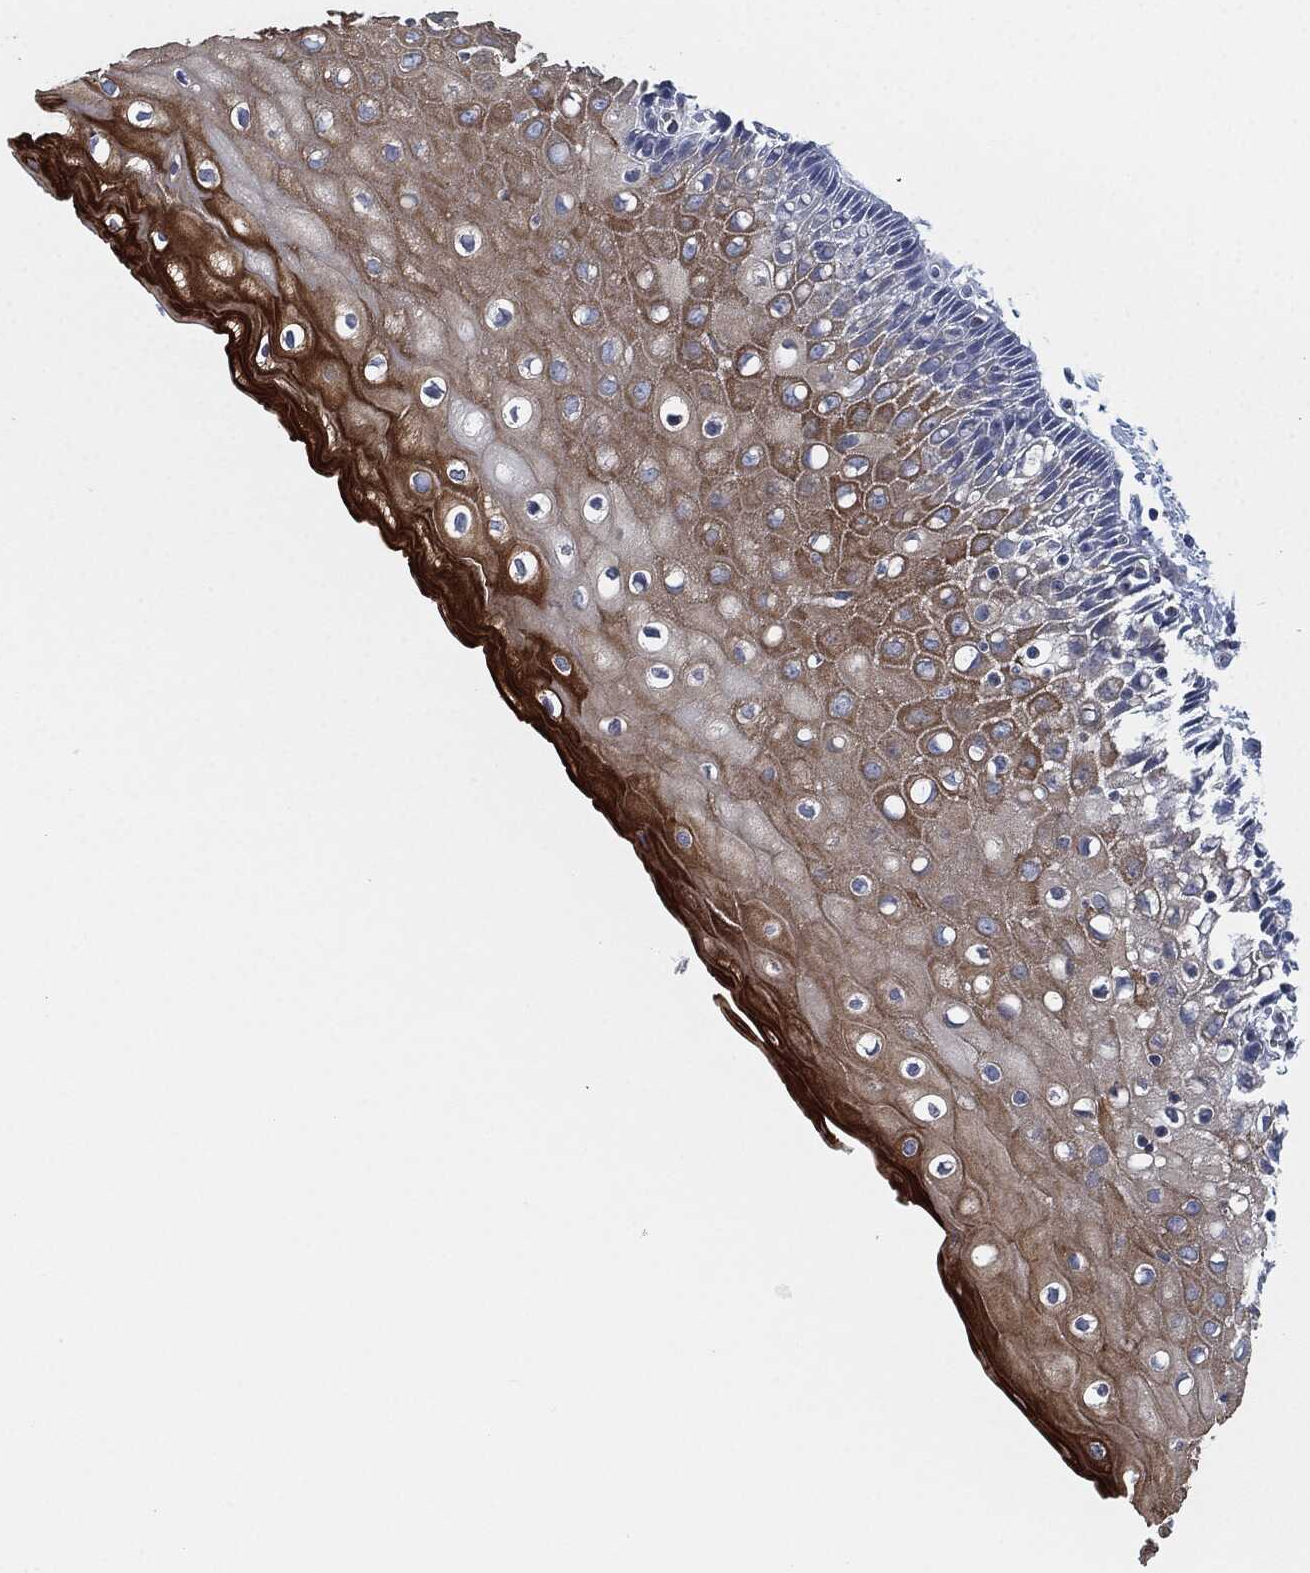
{"staining": {"intensity": "strong", "quantity": "25%-75%", "location": "cytoplasmic/membranous"}, "tissue": "cervix", "cell_type": "Glandular cells", "image_type": "normal", "snomed": [{"axis": "morphology", "description": "Normal tissue, NOS"}, {"axis": "topography", "description": "Cervix"}], "caption": "Immunohistochemical staining of unremarkable human cervix demonstrates strong cytoplasmic/membranous protein staining in about 25%-75% of glandular cells. The protein of interest is stained brown, and the nuclei are stained in blue (DAB IHC with brightfield microscopy, high magnification).", "gene": "SHROOM2", "patient": {"sex": "female", "age": 37}}